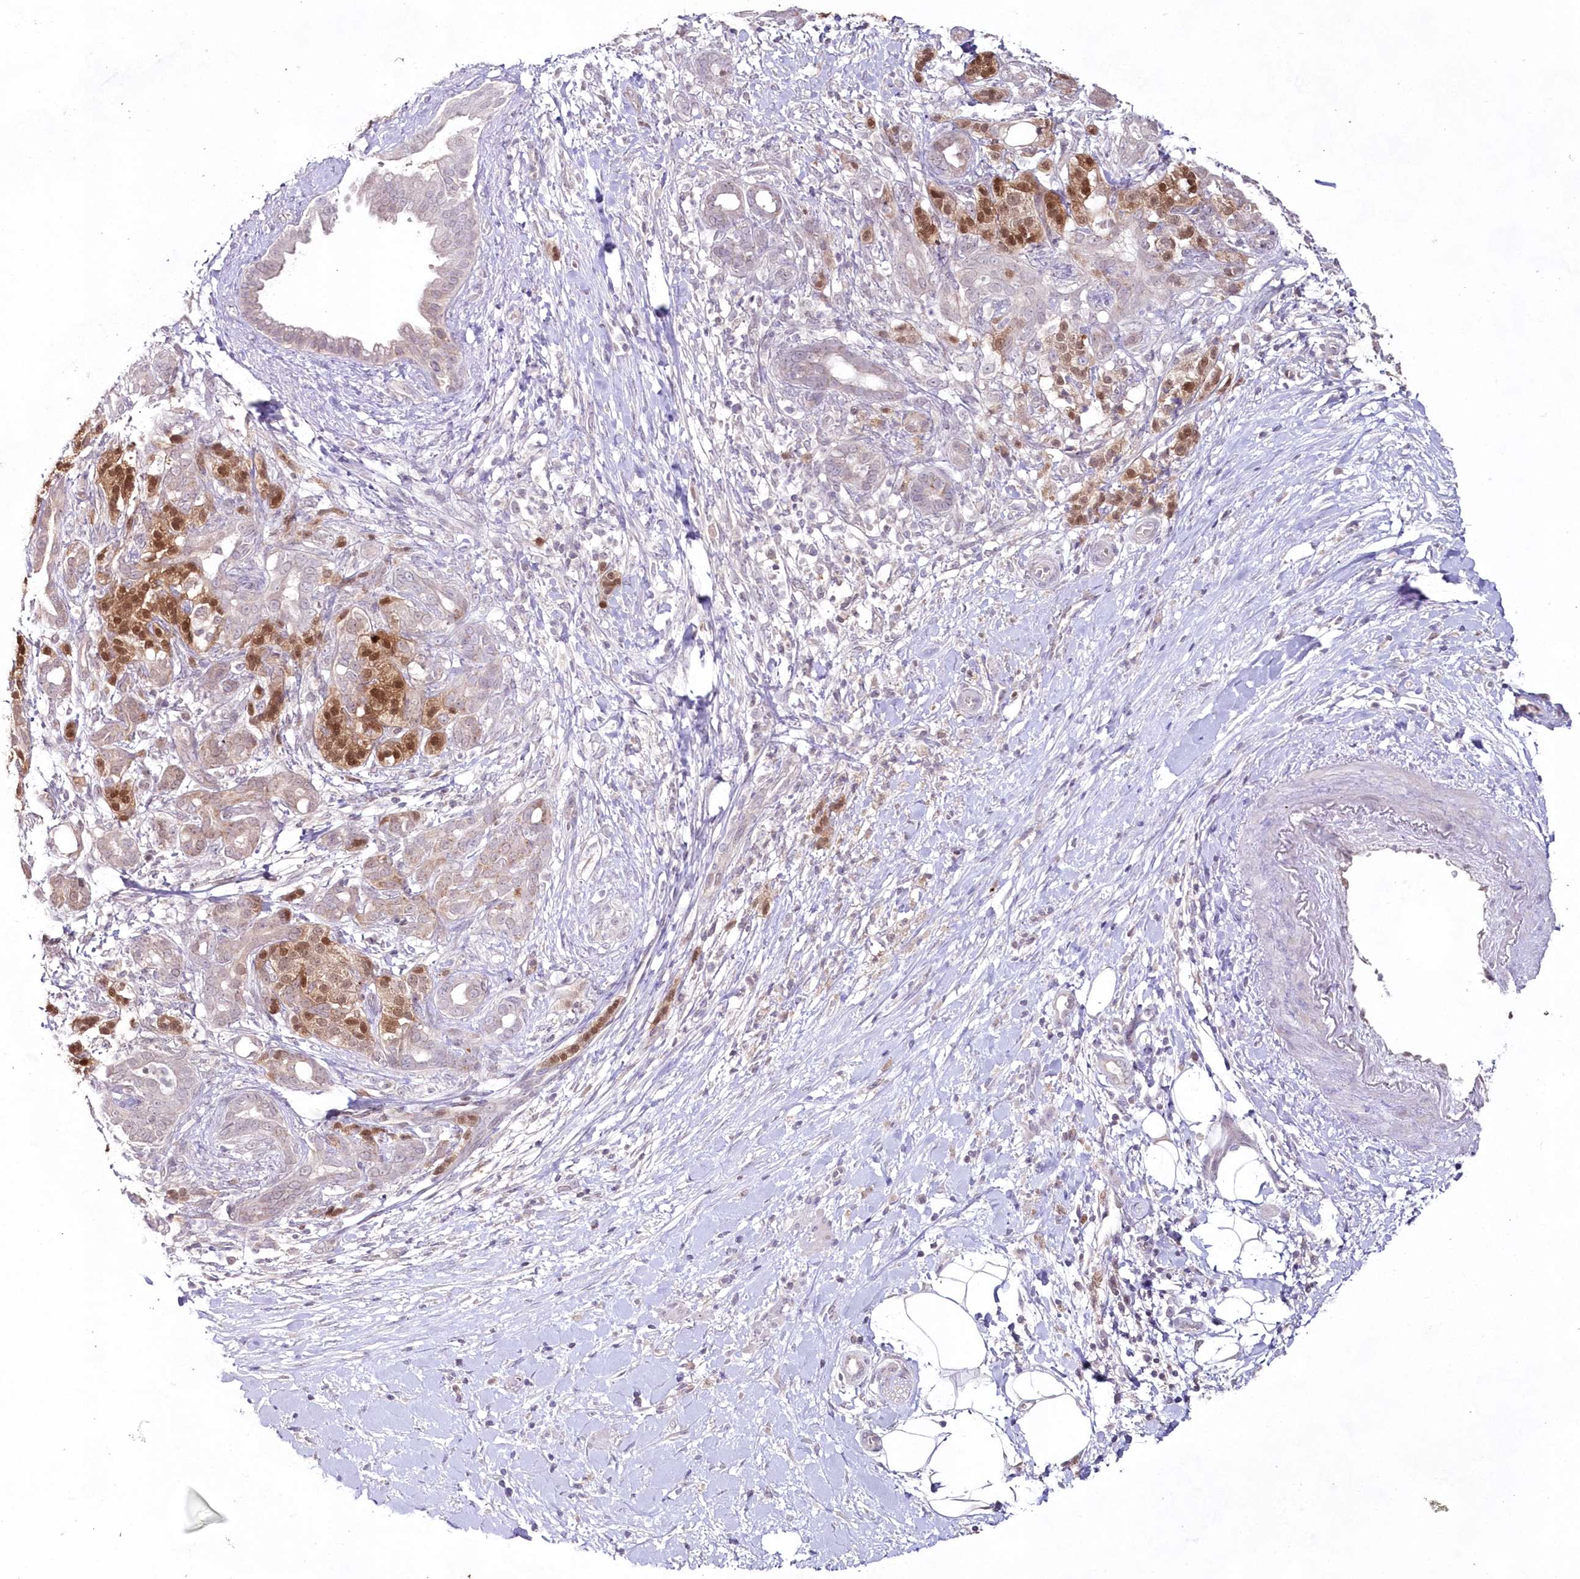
{"staining": {"intensity": "moderate", "quantity": "<25%", "location": "cytoplasmic/membranous,nuclear"}, "tissue": "pancreatic cancer", "cell_type": "Tumor cells", "image_type": "cancer", "snomed": [{"axis": "morphology", "description": "Adenocarcinoma, NOS"}, {"axis": "topography", "description": "Pancreas"}], "caption": "Moderate cytoplasmic/membranous and nuclear positivity is seen in approximately <25% of tumor cells in pancreatic cancer (adenocarcinoma).", "gene": "IMPA1", "patient": {"sex": "male", "age": 58}}